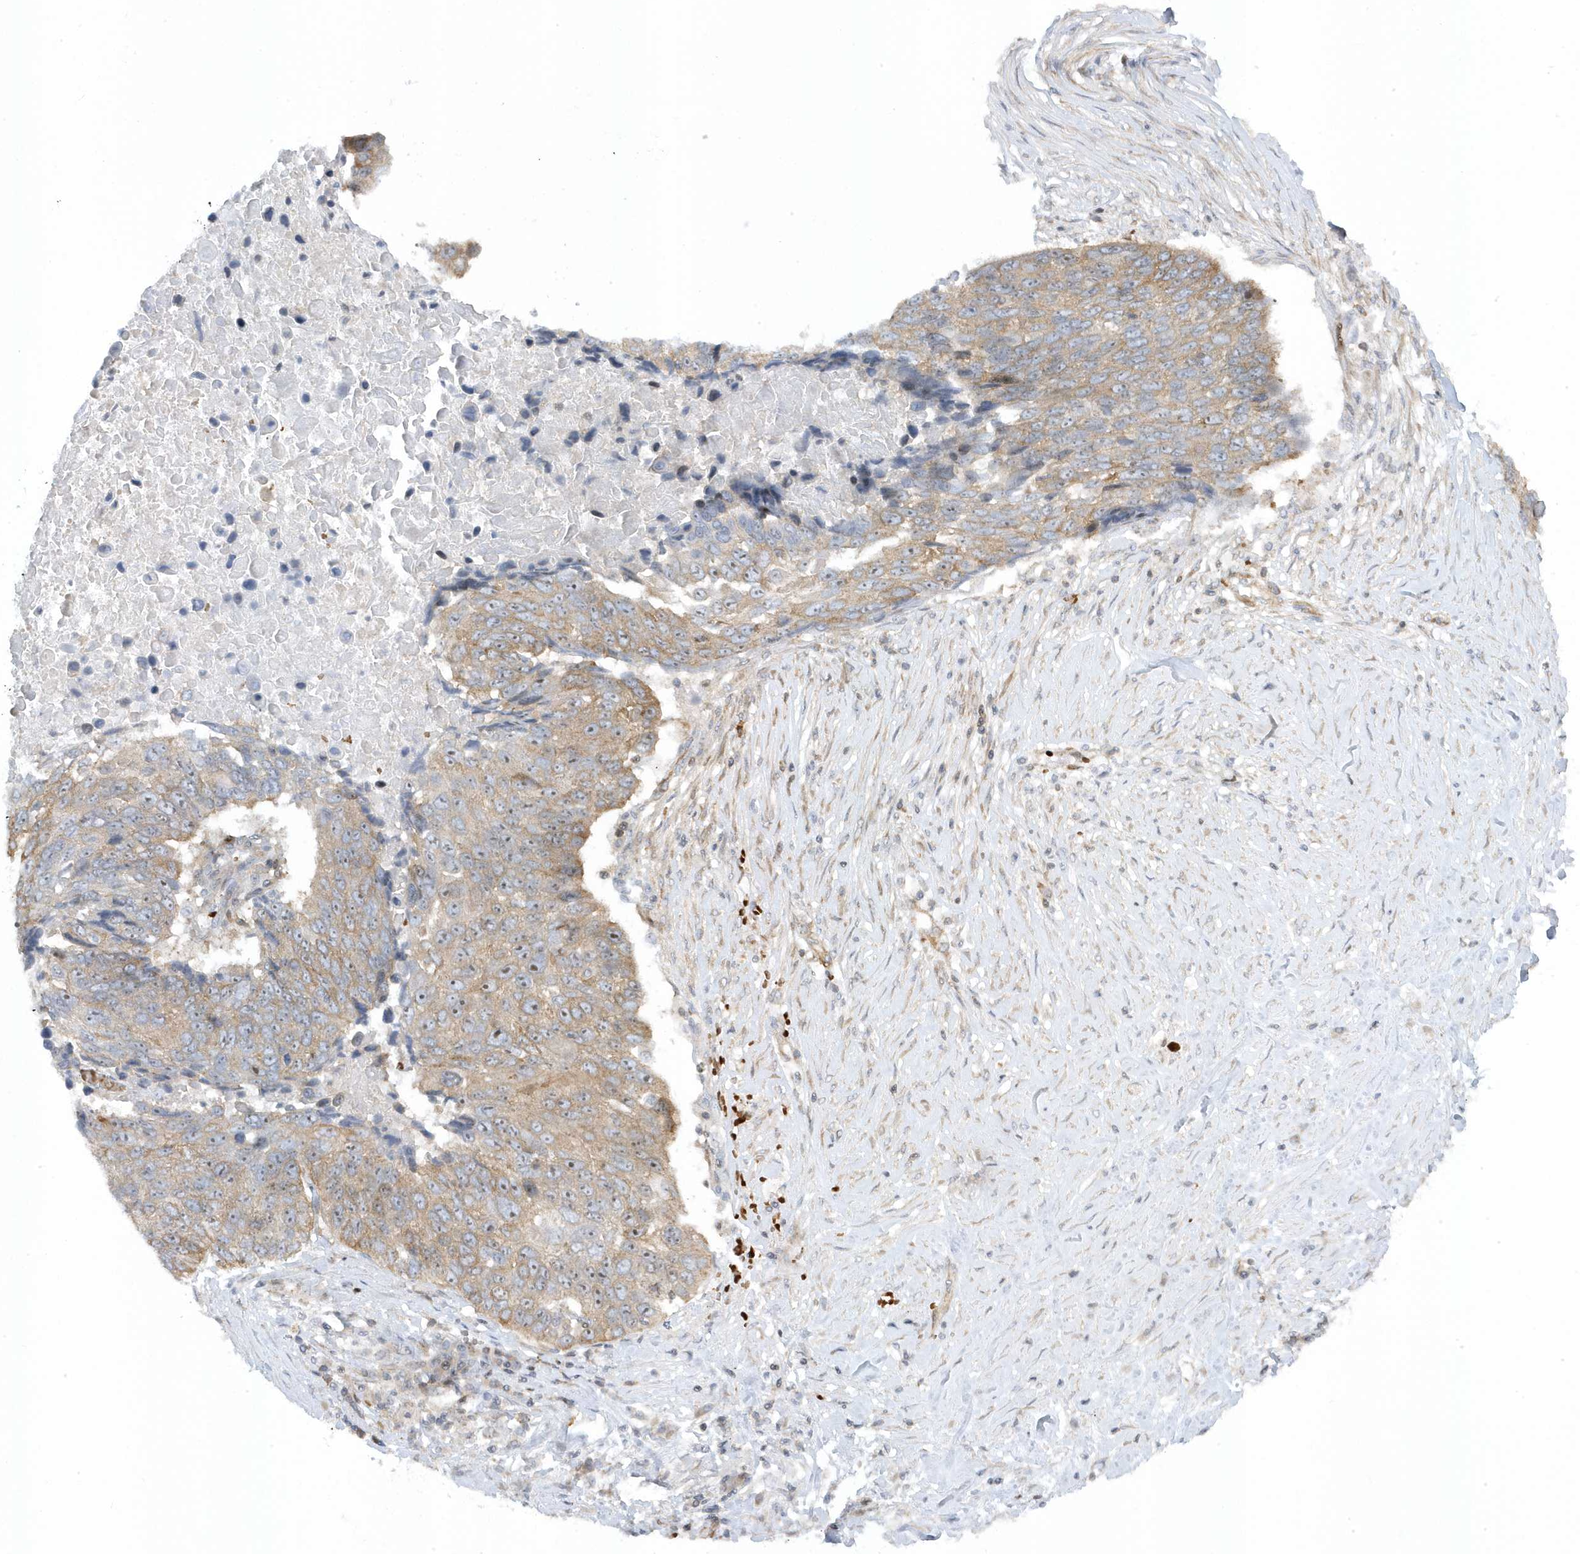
{"staining": {"intensity": "weak", "quantity": "25%-75%", "location": "cytoplasmic/membranous,nuclear"}, "tissue": "lung cancer", "cell_type": "Tumor cells", "image_type": "cancer", "snomed": [{"axis": "morphology", "description": "Squamous cell carcinoma, NOS"}, {"axis": "topography", "description": "Lung"}], "caption": "Immunohistochemical staining of lung cancer exhibits low levels of weak cytoplasmic/membranous and nuclear positivity in approximately 25%-75% of tumor cells.", "gene": "MAP7D3", "patient": {"sex": "male", "age": 66}}